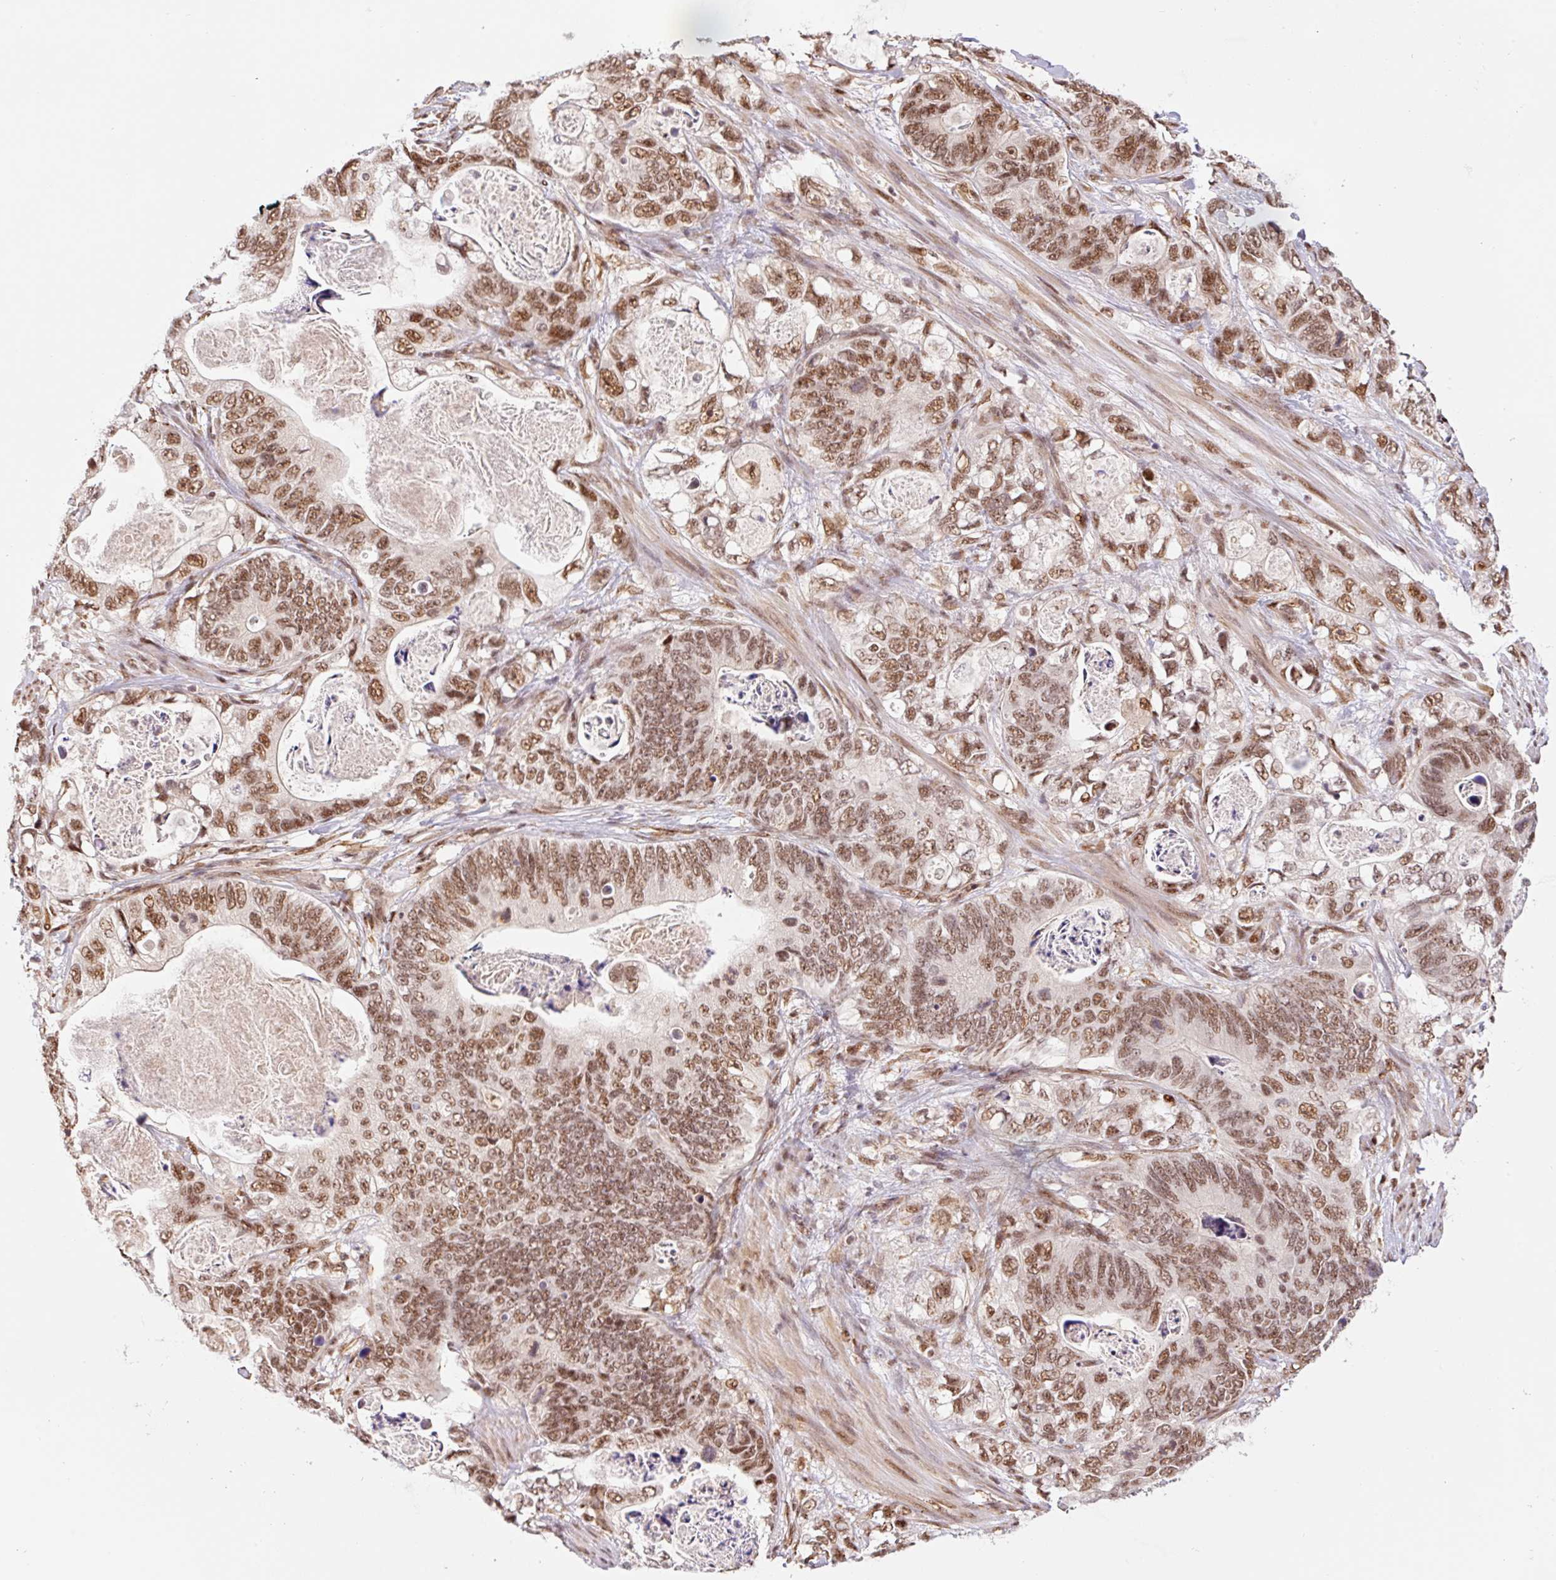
{"staining": {"intensity": "moderate", "quantity": ">75%", "location": "nuclear"}, "tissue": "stomach cancer", "cell_type": "Tumor cells", "image_type": "cancer", "snomed": [{"axis": "morphology", "description": "Normal tissue, NOS"}, {"axis": "morphology", "description": "Adenocarcinoma, NOS"}, {"axis": "topography", "description": "Stomach"}], "caption": "A photomicrograph of stomach cancer (adenocarcinoma) stained for a protein displays moderate nuclear brown staining in tumor cells.", "gene": "INTS8", "patient": {"sex": "female", "age": 89}}